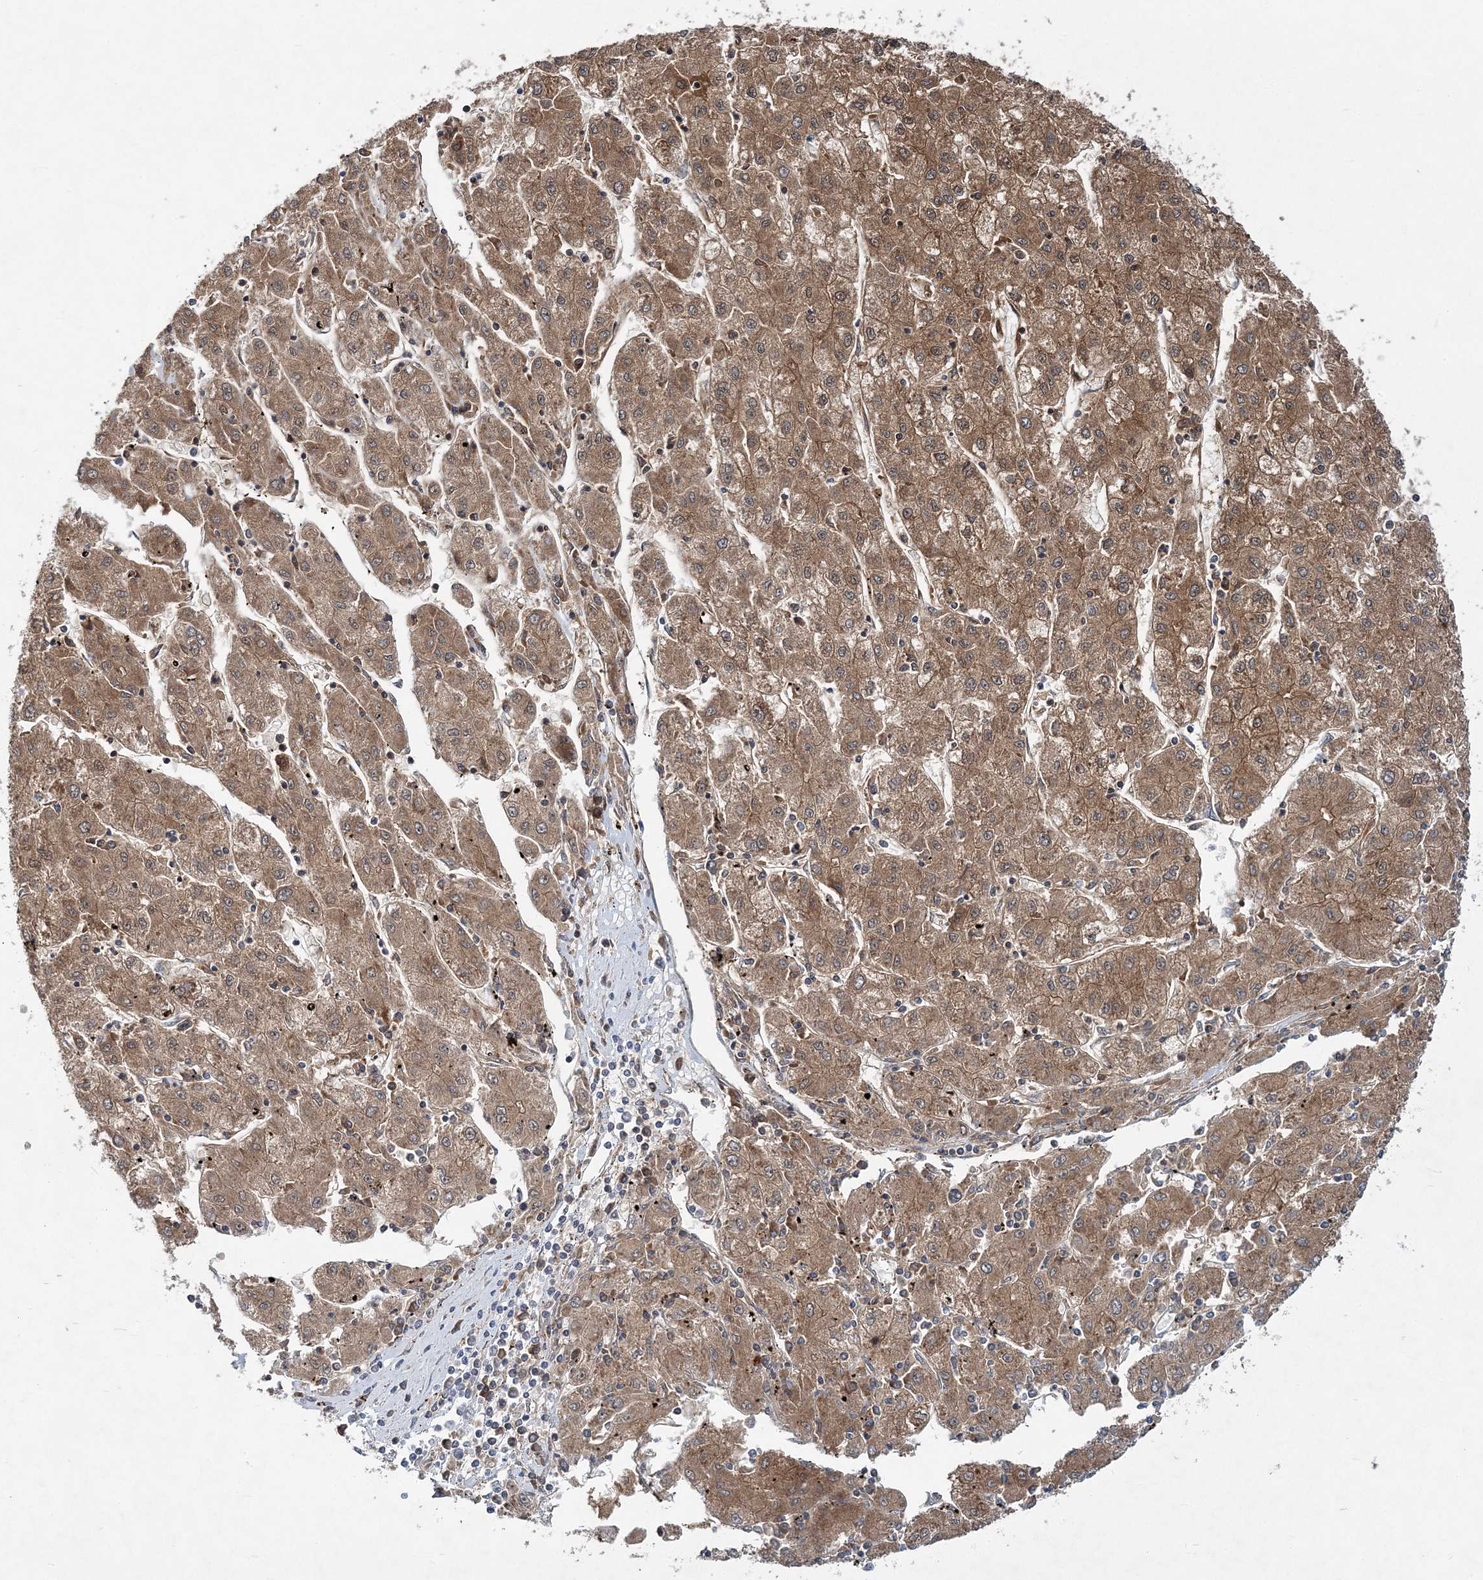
{"staining": {"intensity": "moderate", "quantity": ">75%", "location": "cytoplasmic/membranous"}, "tissue": "liver cancer", "cell_type": "Tumor cells", "image_type": "cancer", "snomed": [{"axis": "morphology", "description": "Carcinoma, Hepatocellular, NOS"}, {"axis": "topography", "description": "Liver"}], "caption": "Liver cancer was stained to show a protein in brown. There is medium levels of moderate cytoplasmic/membranous expression in approximately >75% of tumor cells.", "gene": "NBAS", "patient": {"sex": "male", "age": 72}}